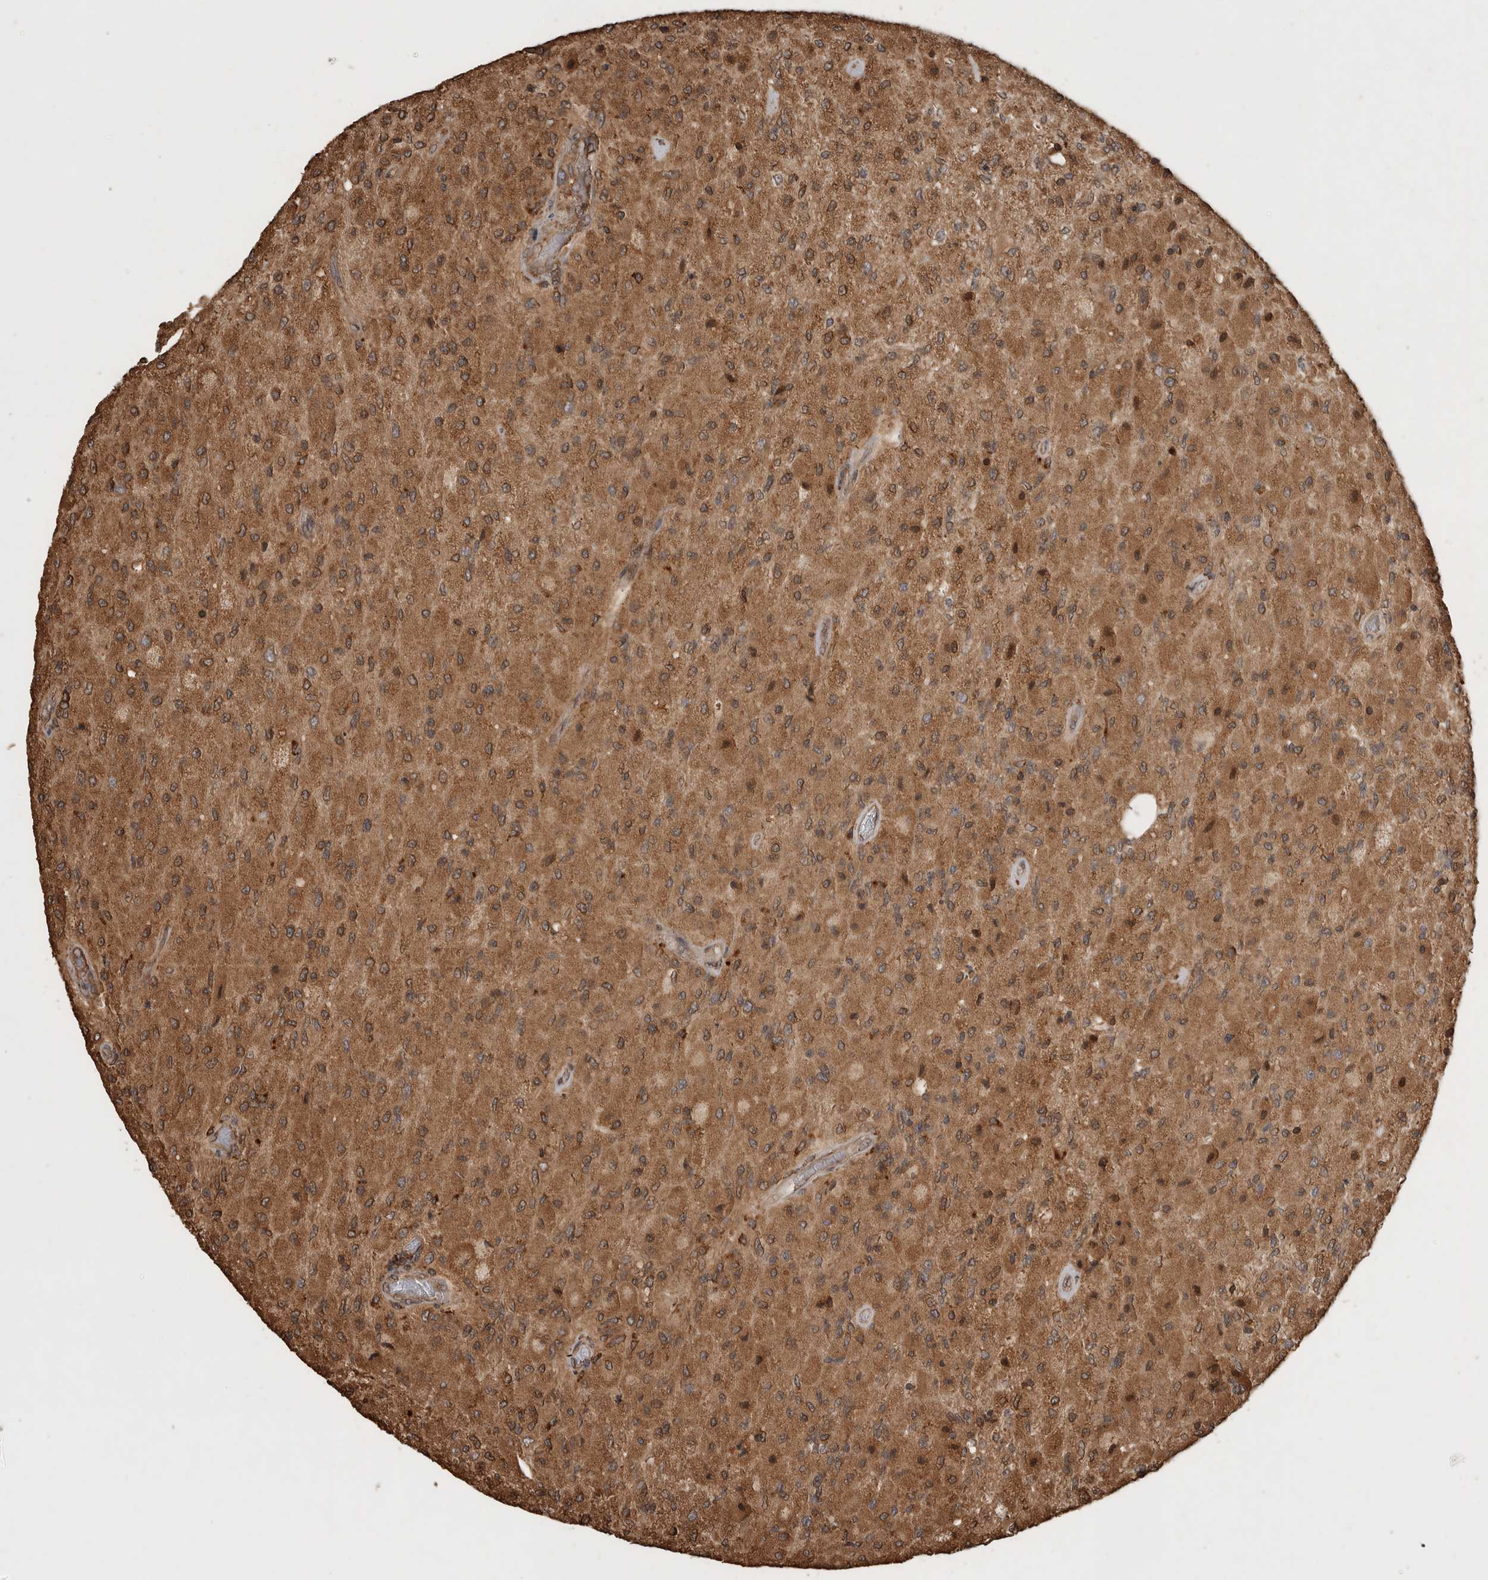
{"staining": {"intensity": "moderate", "quantity": ">75%", "location": "cytoplasmic/membranous"}, "tissue": "glioma", "cell_type": "Tumor cells", "image_type": "cancer", "snomed": [{"axis": "morphology", "description": "Normal tissue, NOS"}, {"axis": "morphology", "description": "Glioma, malignant, High grade"}, {"axis": "topography", "description": "Cerebral cortex"}], "caption": "Human glioma stained with a protein marker demonstrates moderate staining in tumor cells.", "gene": "OTUD7B", "patient": {"sex": "male", "age": 77}}